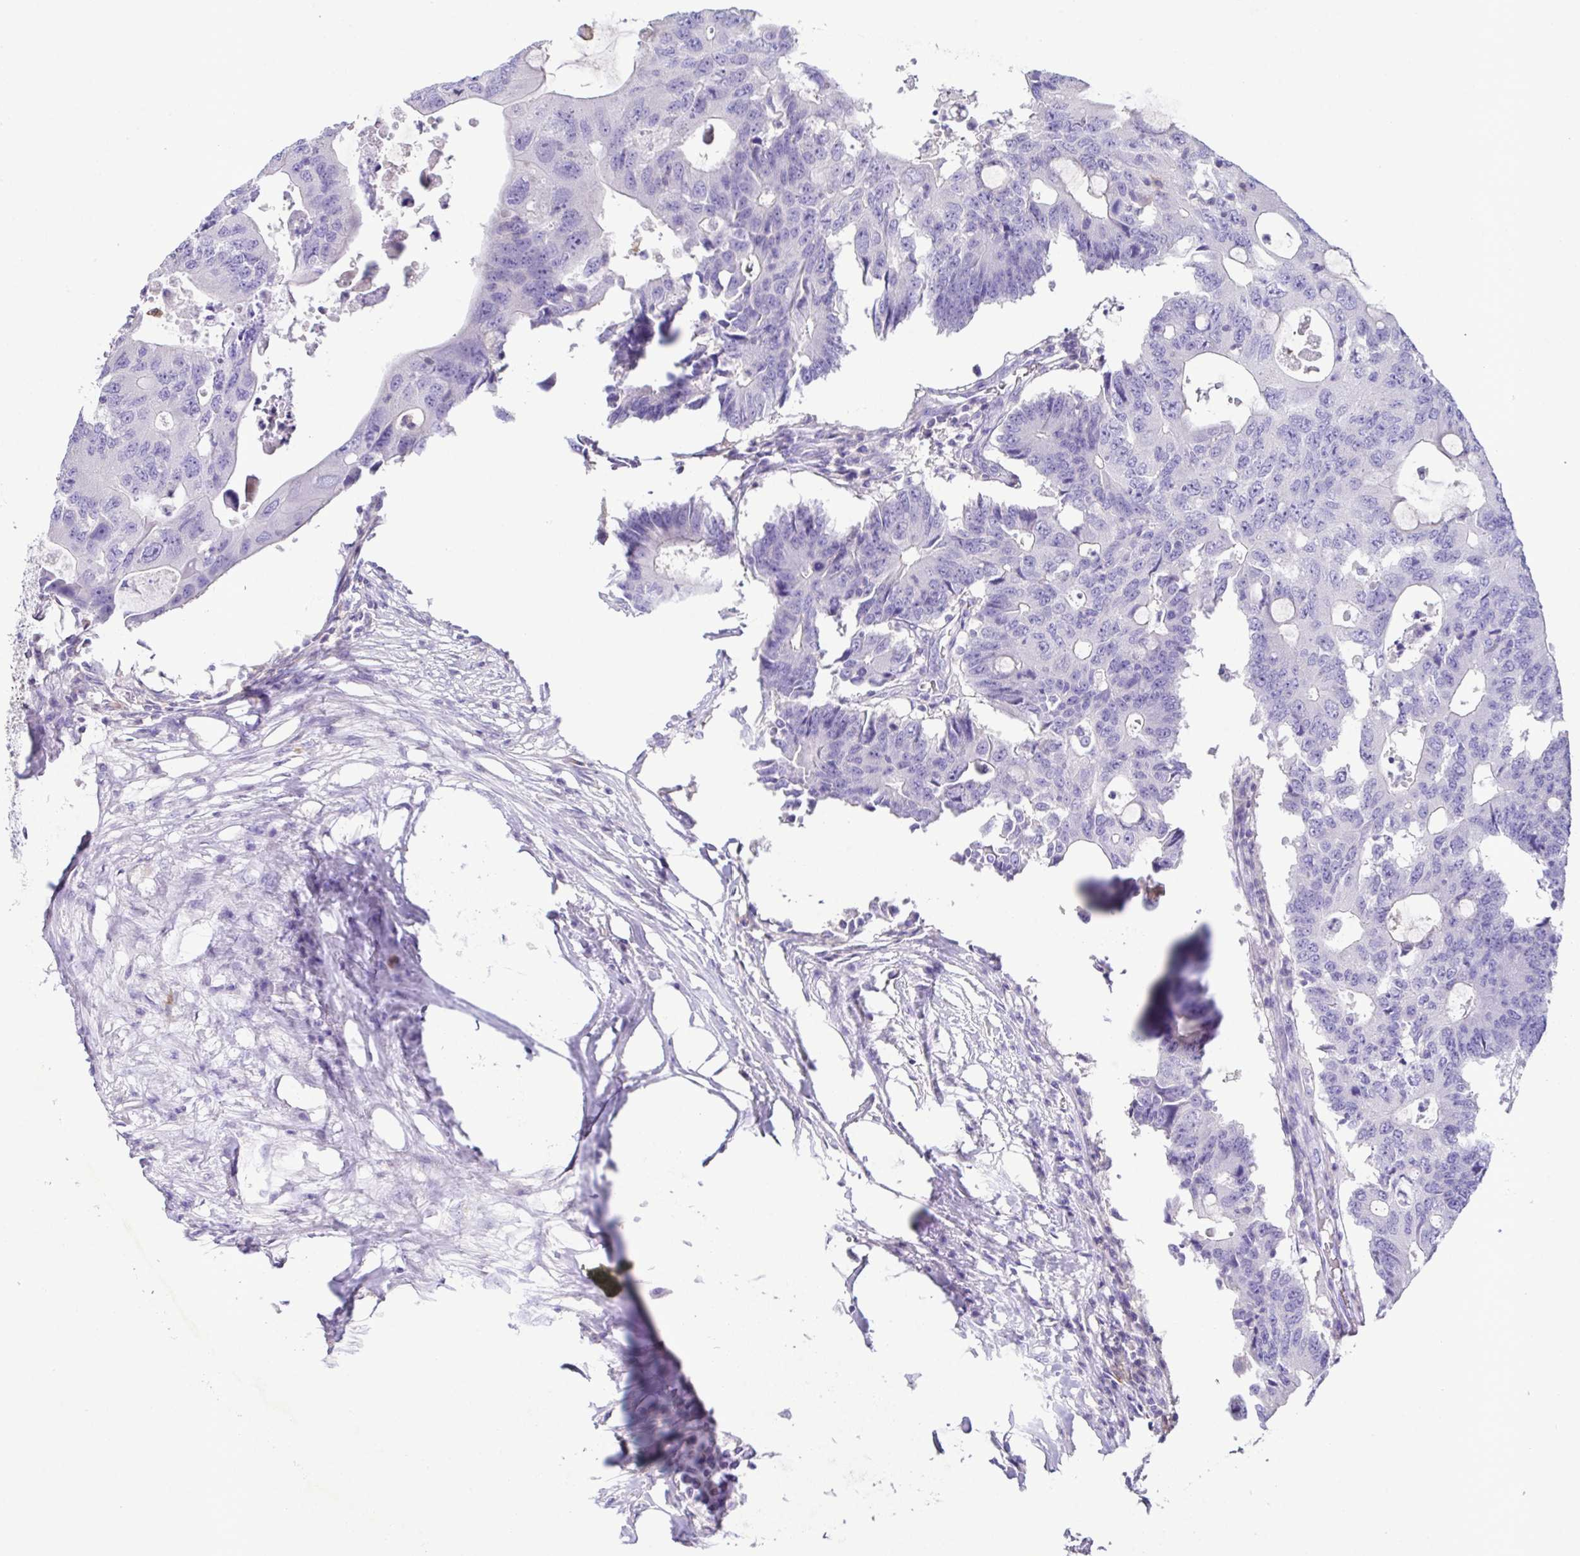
{"staining": {"intensity": "negative", "quantity": "none", "location": "none"}, "tissue": "colorectal cancer", "cell_type": "Tumor cells", "image_type": "cancer", "snomed": [{"axis": "morphology", "description": "Adenocarcinoma, NOS"}, {"axis": "topography", "description": "Colon"}], "caption": "IHC photomicrograph of human colorectal cancer (adenocarcinoma) stained for a protein (brown), which demonstrates no positivity in tumor cells. Brightfield microscopy of IHC stained with DAB (brown) and hematoxylin (blue), captured at high magnification.", "gene": "MARCO", "patient": {"sex": "male", "age": 71}}